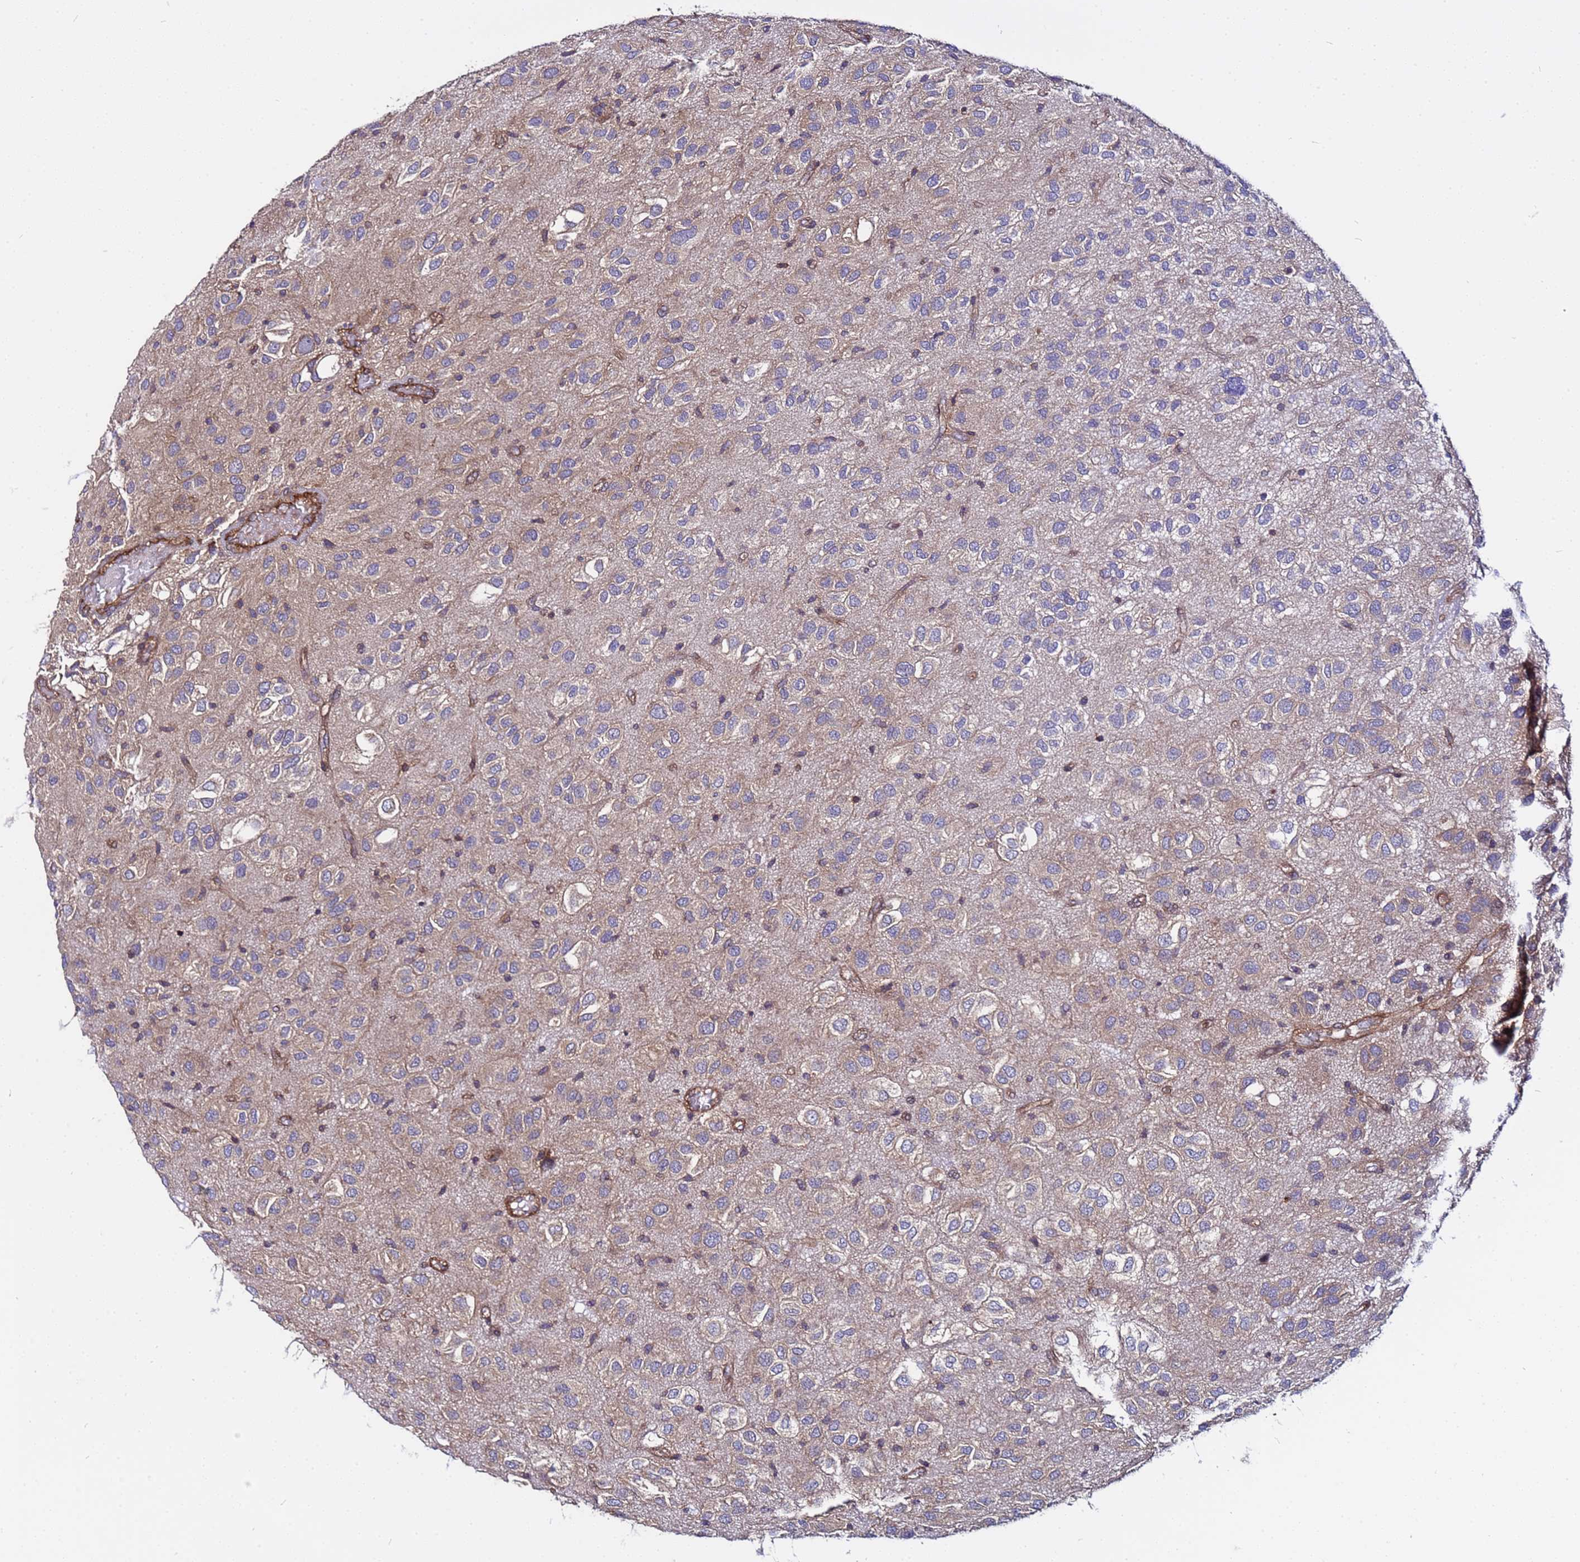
{"staining": {"intensity": "negative", "quantity": "none", "location": "none"}, "tissue": "glioma", "cell_type": "Tumor cells", "image_type": "cancer", "snomed": [{"axis": "morphology", "description": "Glioma, malignant, Low grade"}, {"axis": "topography", "description": "Brain"}], "caption": "This is a histopathology image of IHC staining of low-grade glioma (malignant), which shows no expression in tumor cells. Brightfield microscopy of IHC stained with DAB (3,3'-diaminobenzidine) (brown) and hematoxylin (blue), captured at high magnification.", "gene": "STK38", "patient": {"sex": "male", "age": 66}}